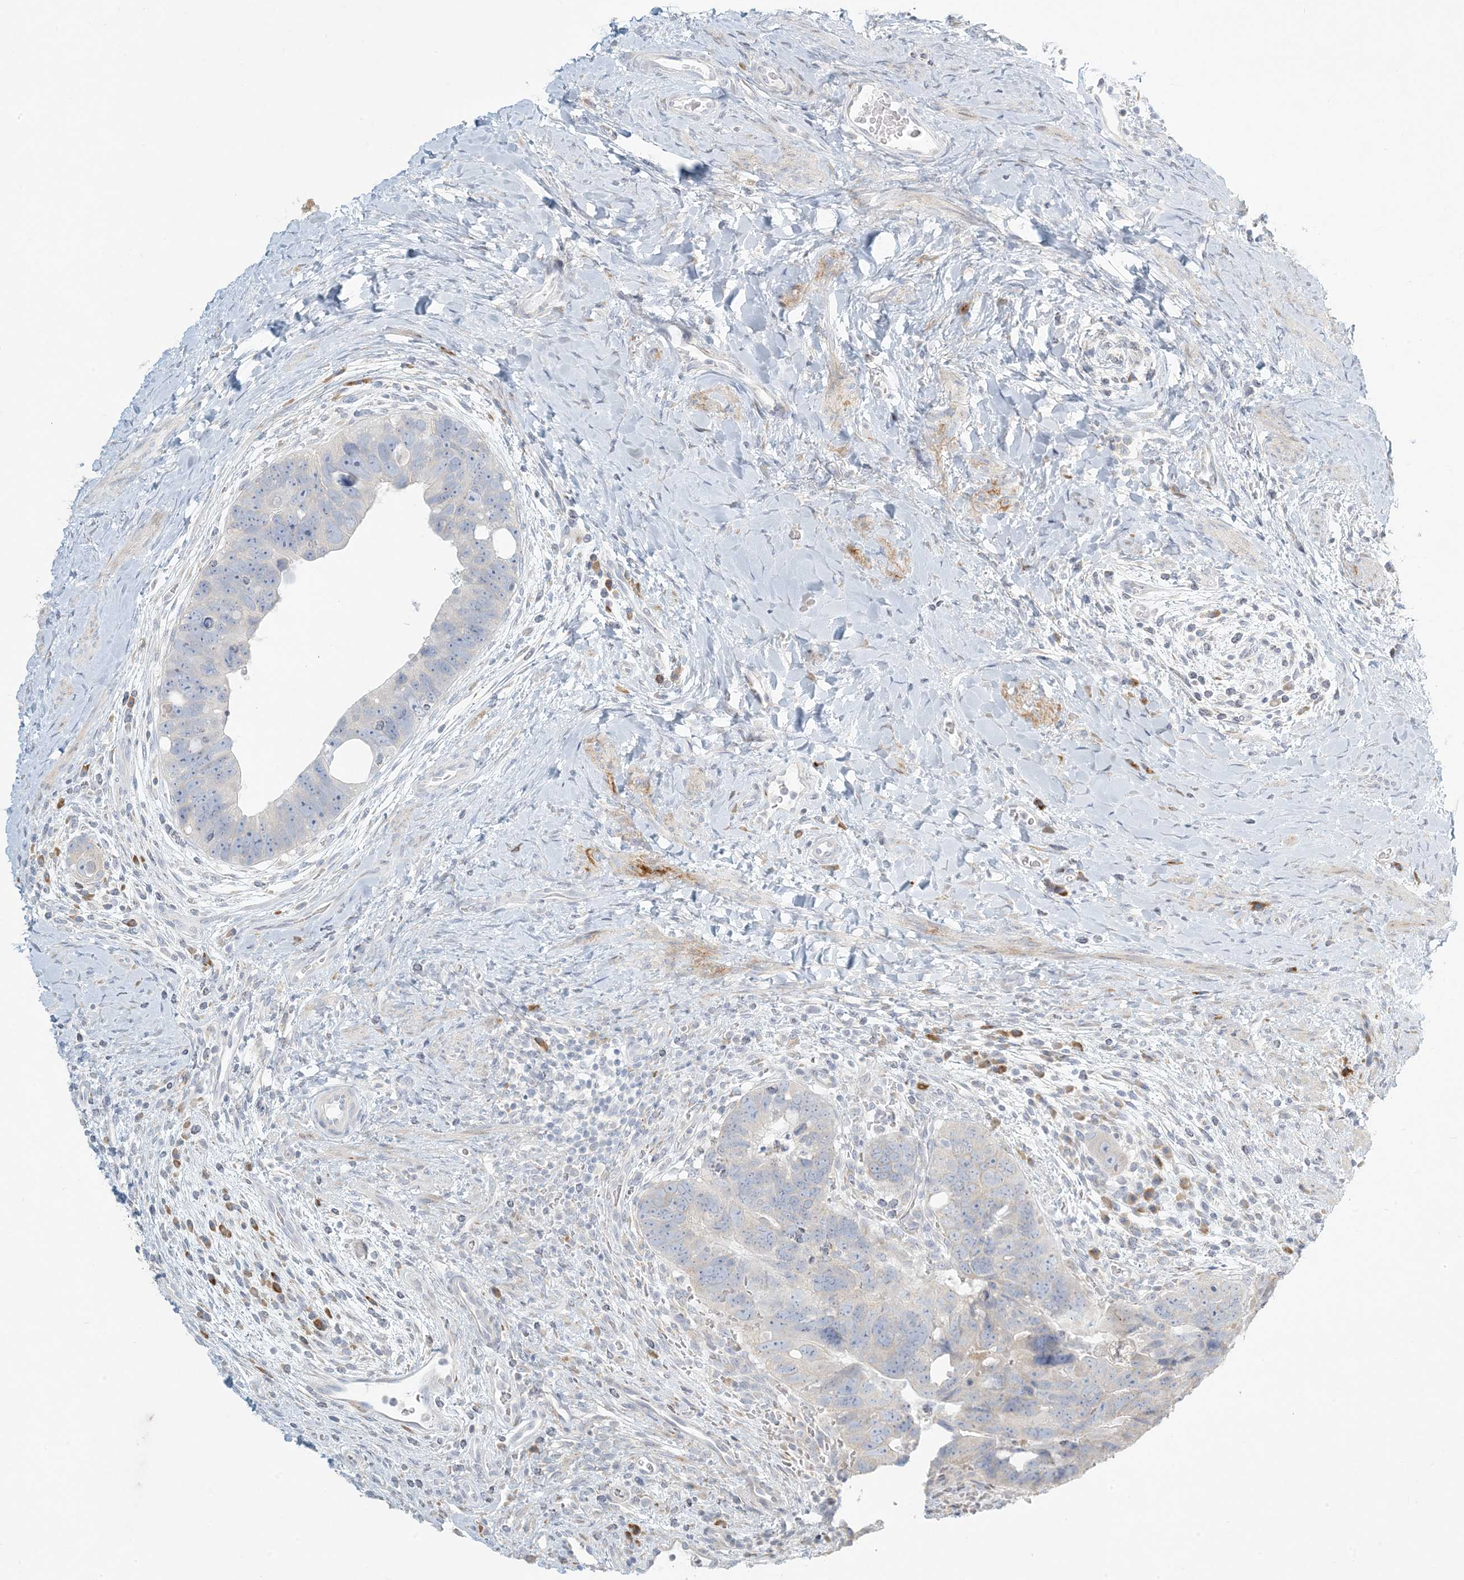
{"staining": {"intensity": "negative", "quantity": "none", "location": "none"}, "tissue": "colorectal cancer", "cell_type": "Tumor cells", "image_type": "cancer", "snomed": [{"axis": "morphology", "description": "Adenocarcinoma, NOS"}, {"axis": "topography", "description": "Rectum"}], "caption": "A high-resolution micrograph shows IHC staining of colorectal cancer (adenocarcinoma), which displays no significant expression in tumor cells.", "gene": "ZNF385D", "patient": {"sex": "male", "age": 59}}